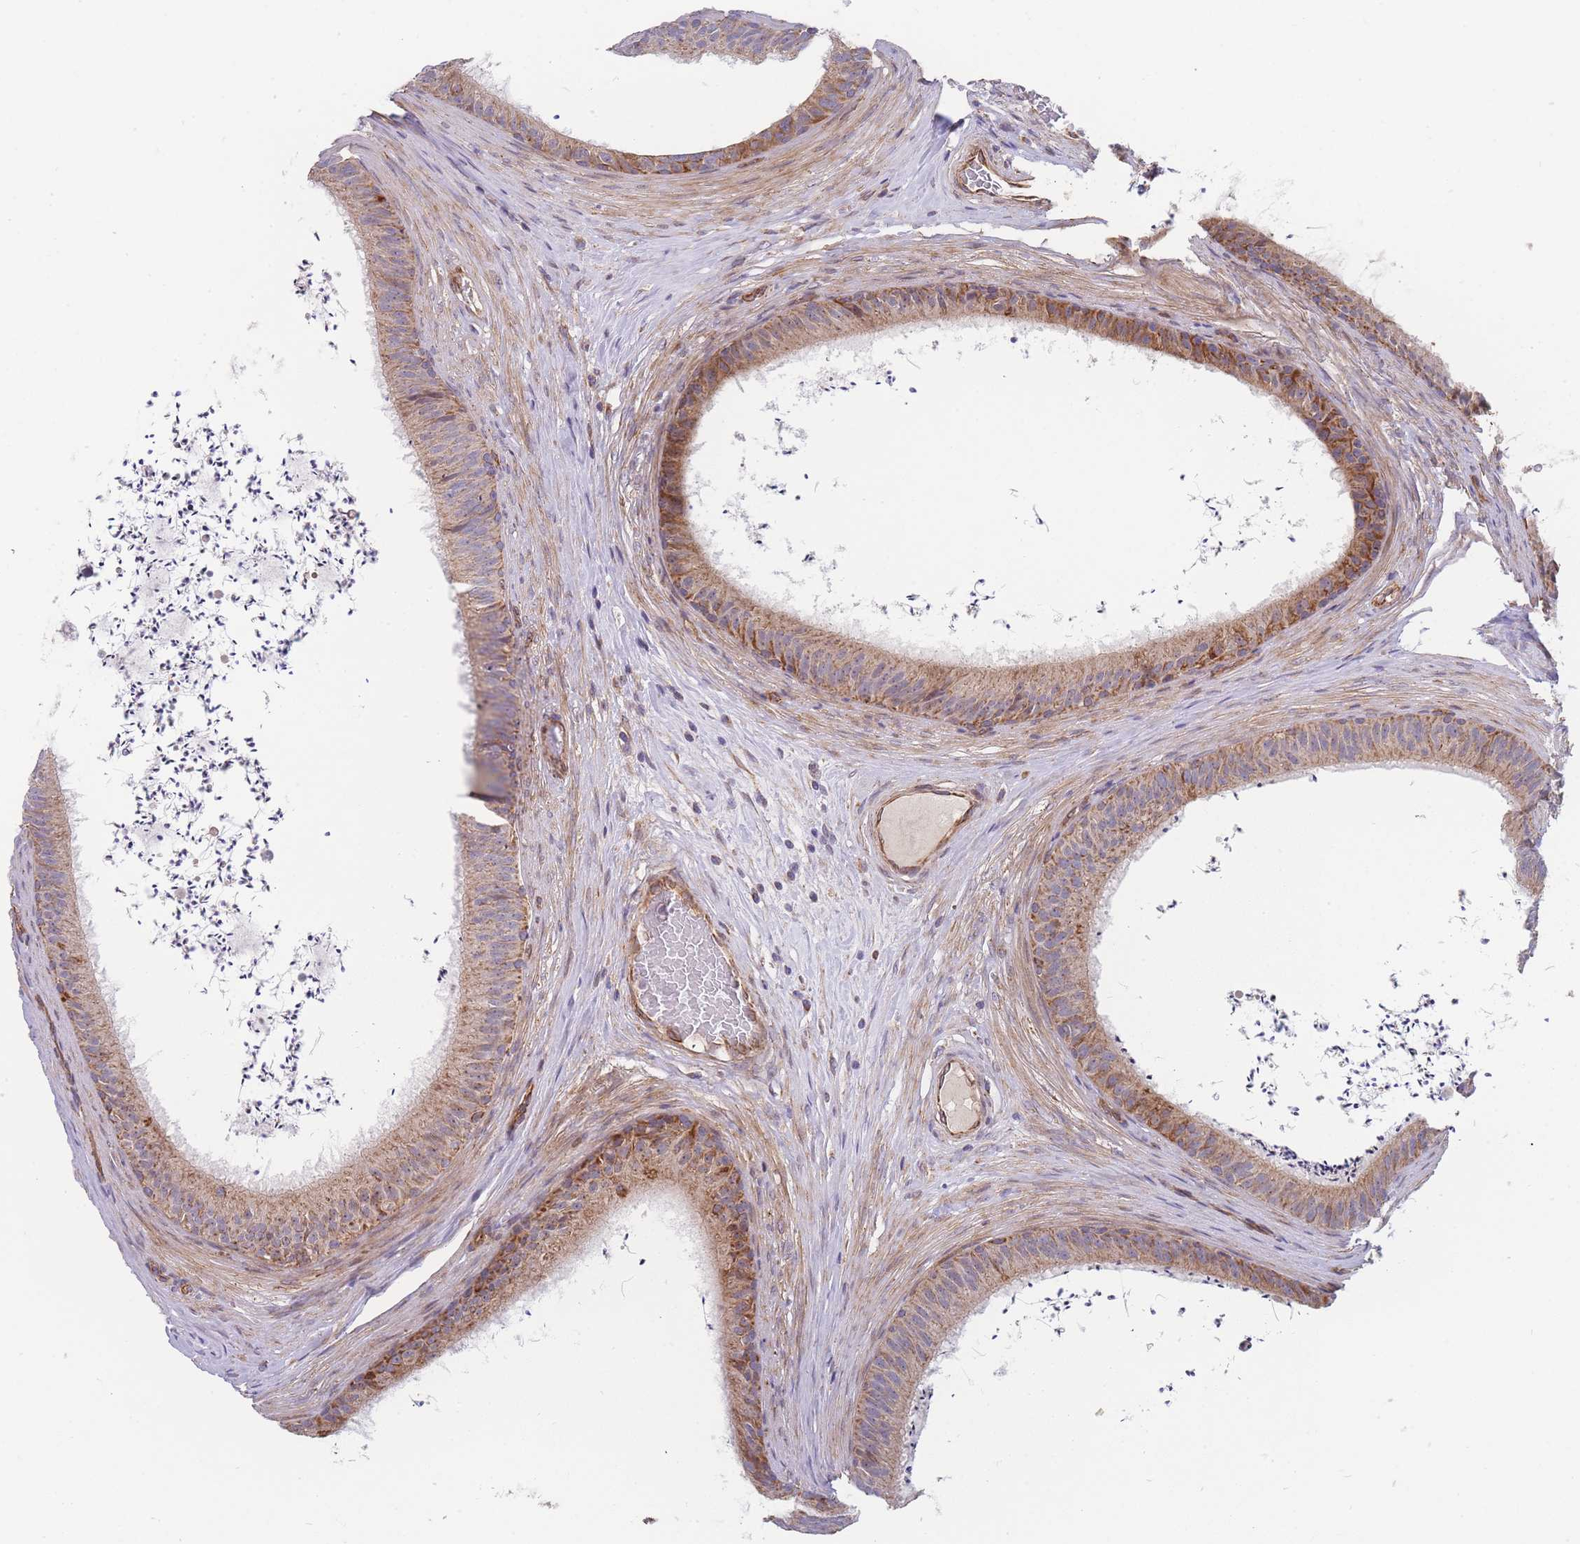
{"staining": {"intensity": "moderate", "quantity": ">75%", "location": "cytoplasmic/membranous"}, "tissue": "epididymis", "cell_type": "Glandular cells", "image_type": "normal", "snomed": [{"axis": "morphology", "description": "Normal tissue, NOS"}, {"axis": "topography", "description": "Testis"}, {"axis": "topography", "description": "Epididymis"}], "caption": "Immunohistochemistry (DAB) staining of benign epididymis reveals moderate cytoplasmic/membranous protein staining in approximately >75% of glandular cells. The staining was performed using DAB to visualize the protein expression in brown, while the nuclei were stained in blue with hematoxylin (Magnification: 20x).", "gene": "MTRES1", "patient": {"sex": "male", "age": 41}}